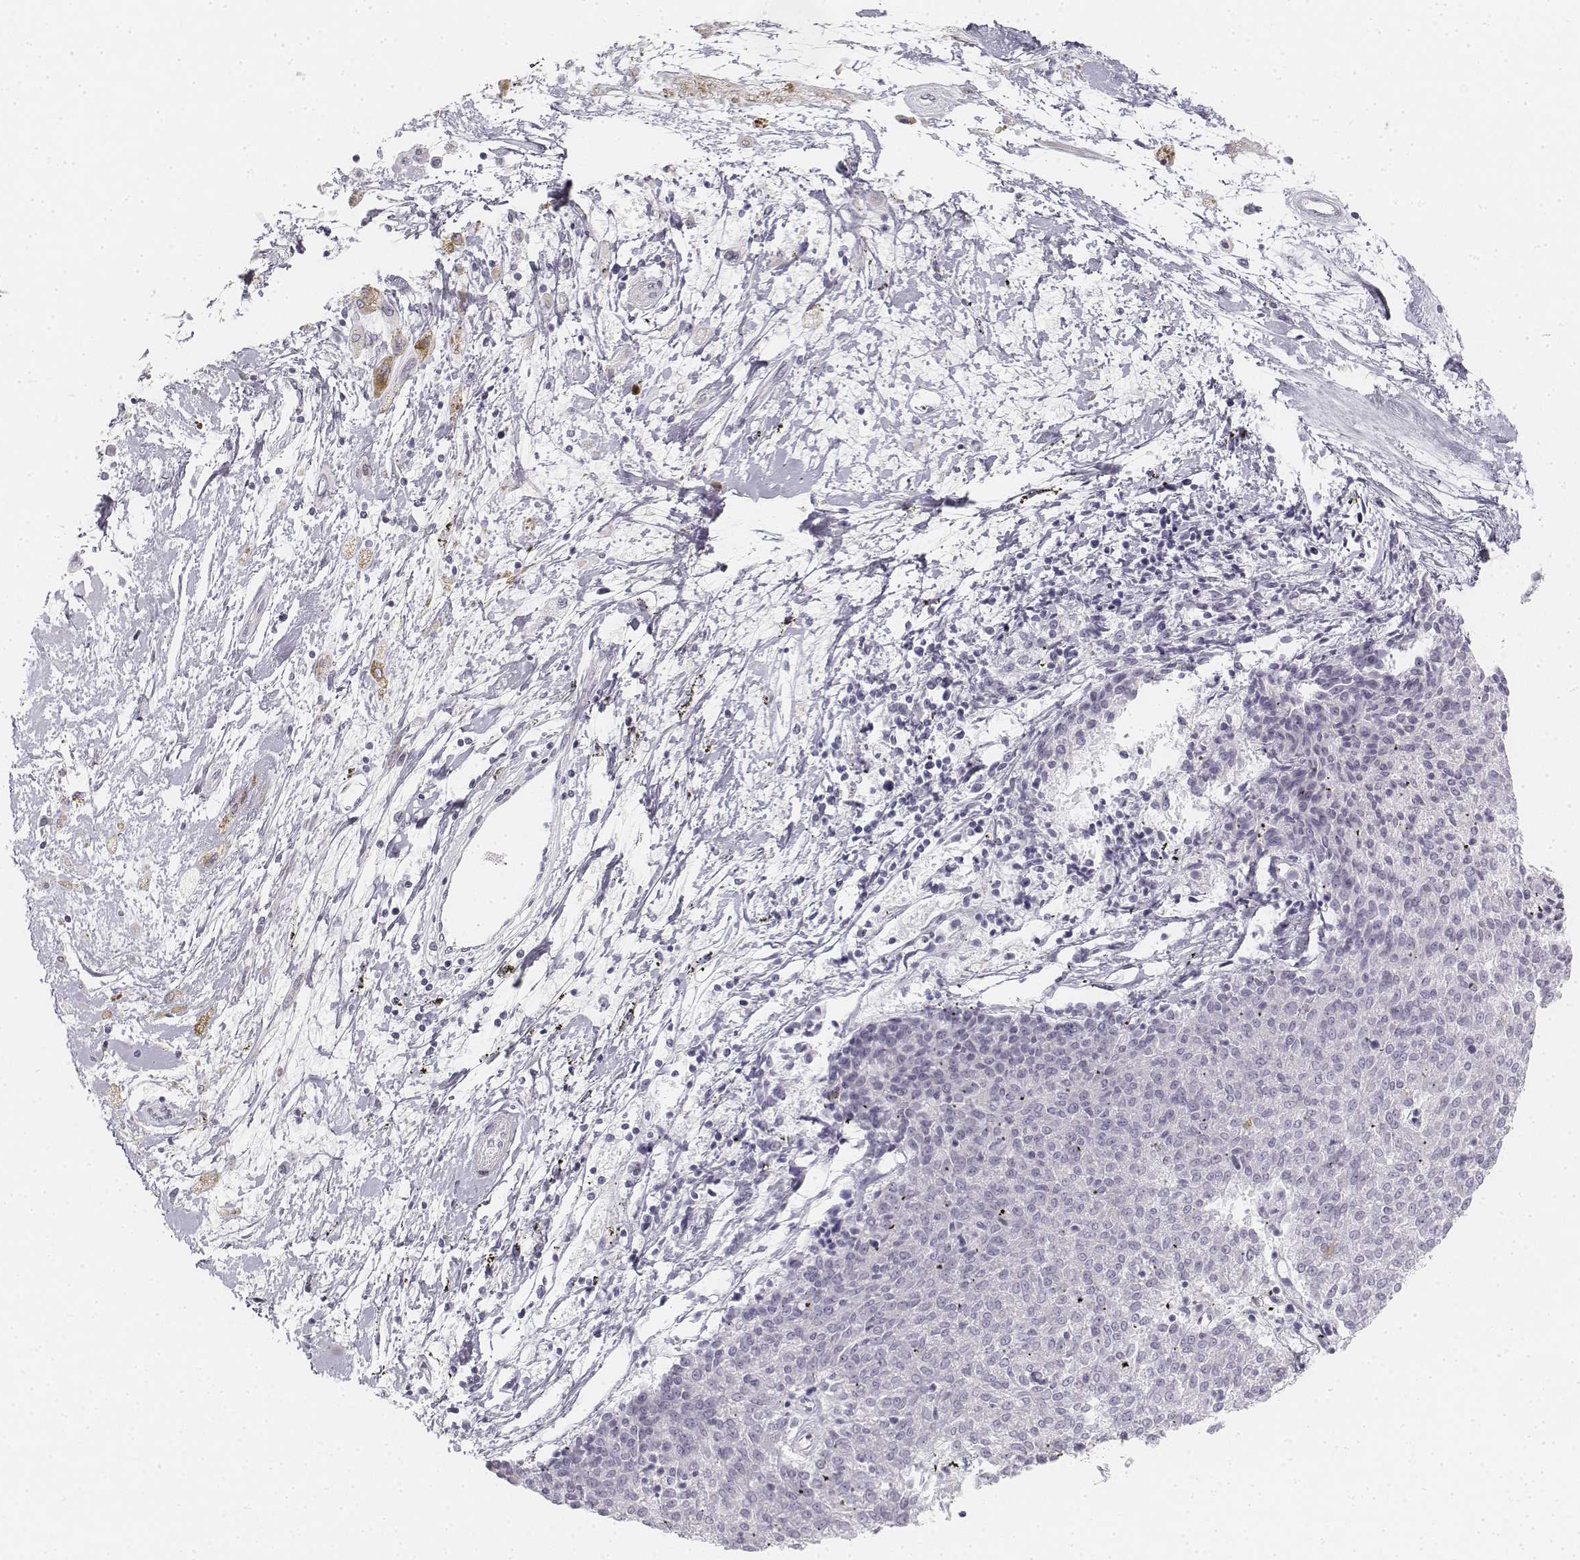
{"staining": {"intensity": "negative", "quantity": "none", "location": "none"}, "tissue": "melanoma", "cell_type": "Tumor cells", "image_type": "cancer", "snomed": [{"axis": "morphology", "description": "Malignant melanoma, NOS"}, {"axis": "topography", "description": "Skin"}], "caption": "High magnification brightfield microscopy of malignant melanoma stained with DAB (brown) and counterstained with hematoxylin (blue): tumor cells show no significant positivity.", "gene": "KRT25", "patient": {"sex": "female", "age": 72}}